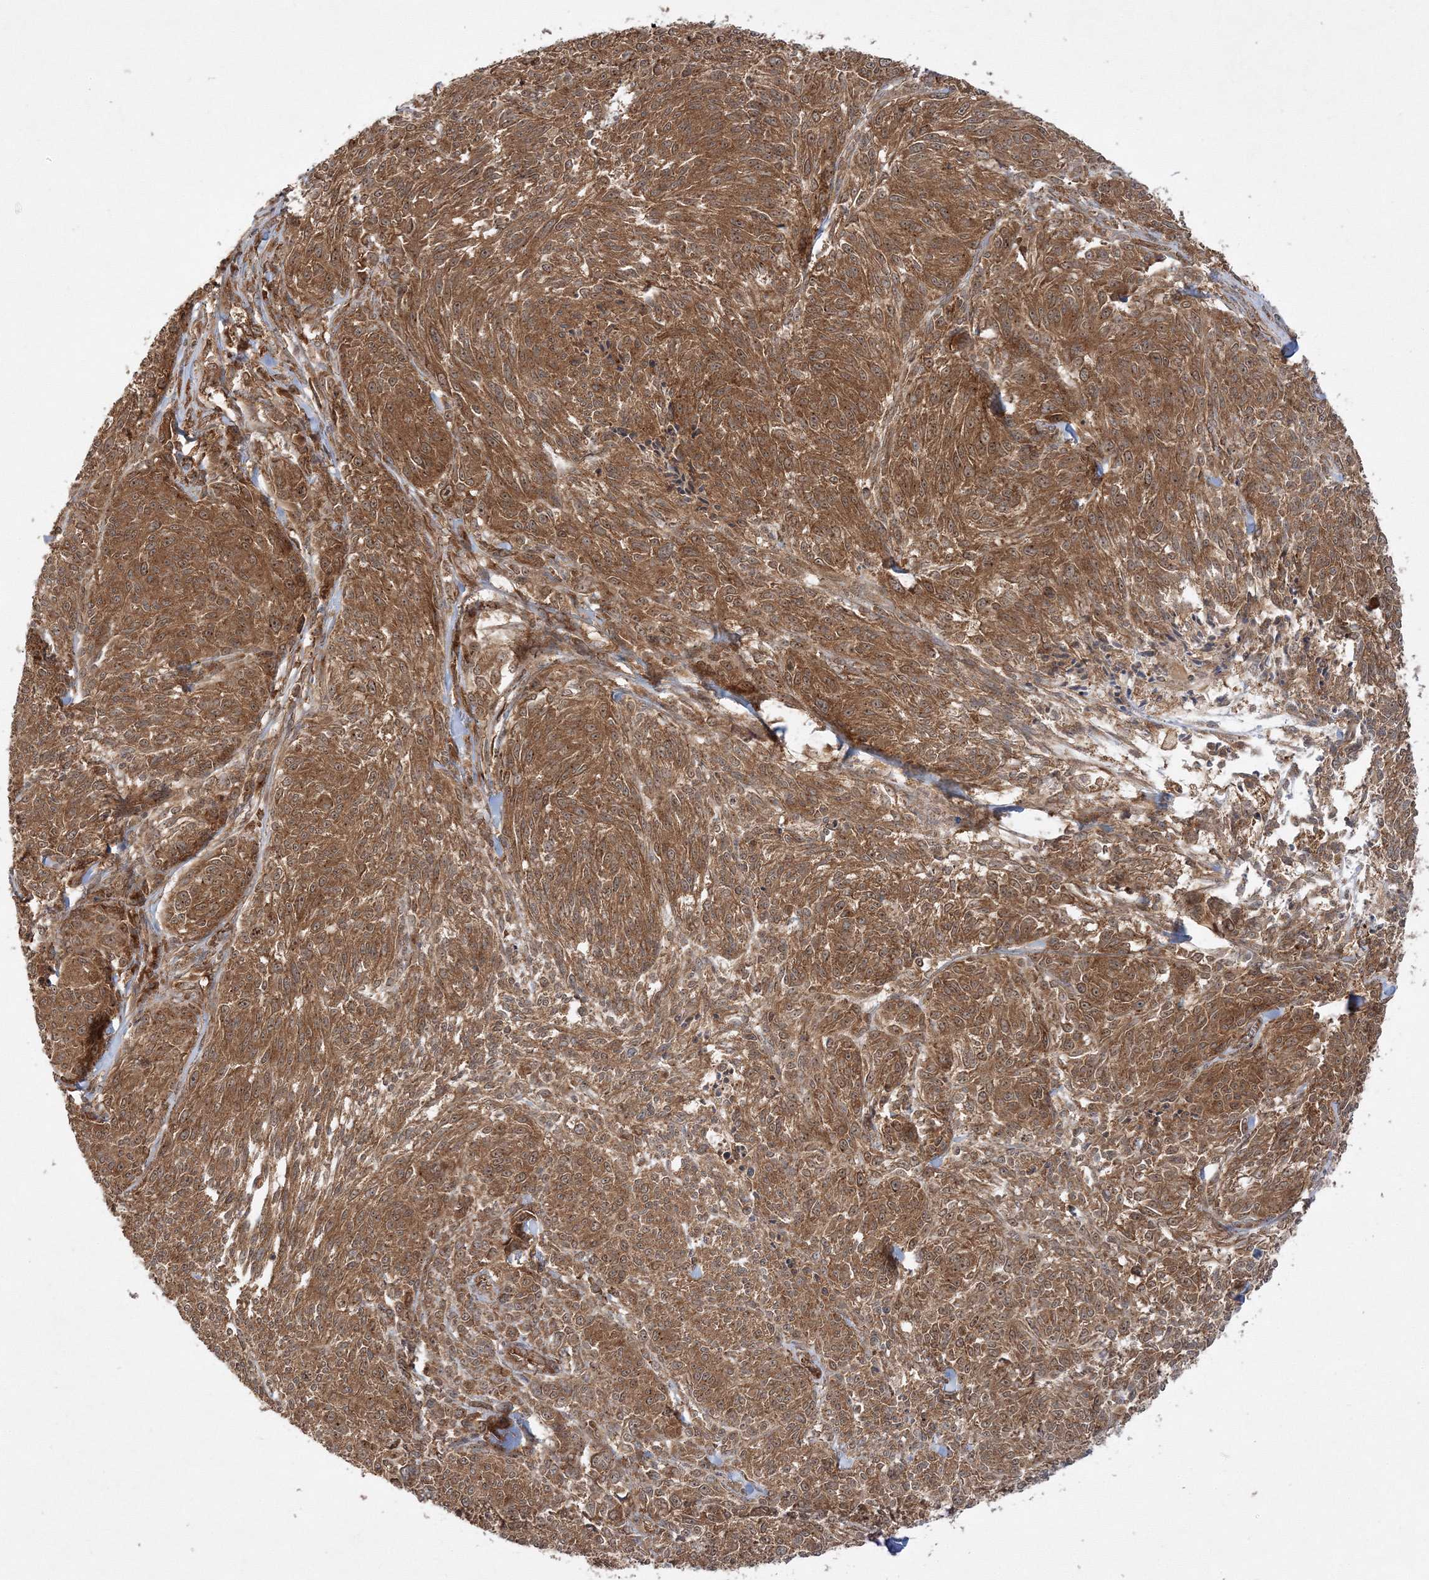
{"staining": {"intensity": "moderate", "quantity": ">75%", "location": "cytoplasmic/membranous"}, "tissue": "melanoma", "cell_type": "Tumor cells", "image_type": "cancer", "snomed": [{"axis": "morphology", "description": "Malignant melanoma, NOS"}, {"axis": "topography", "description": "Skin of trunk"}], "caption": "A brown stain labels moderate cytoplasmic/membranous expression of a protein in human melanoma tumor cells.", "gene": "WDR37", "patient": {"sex": "male", "age": 71}}